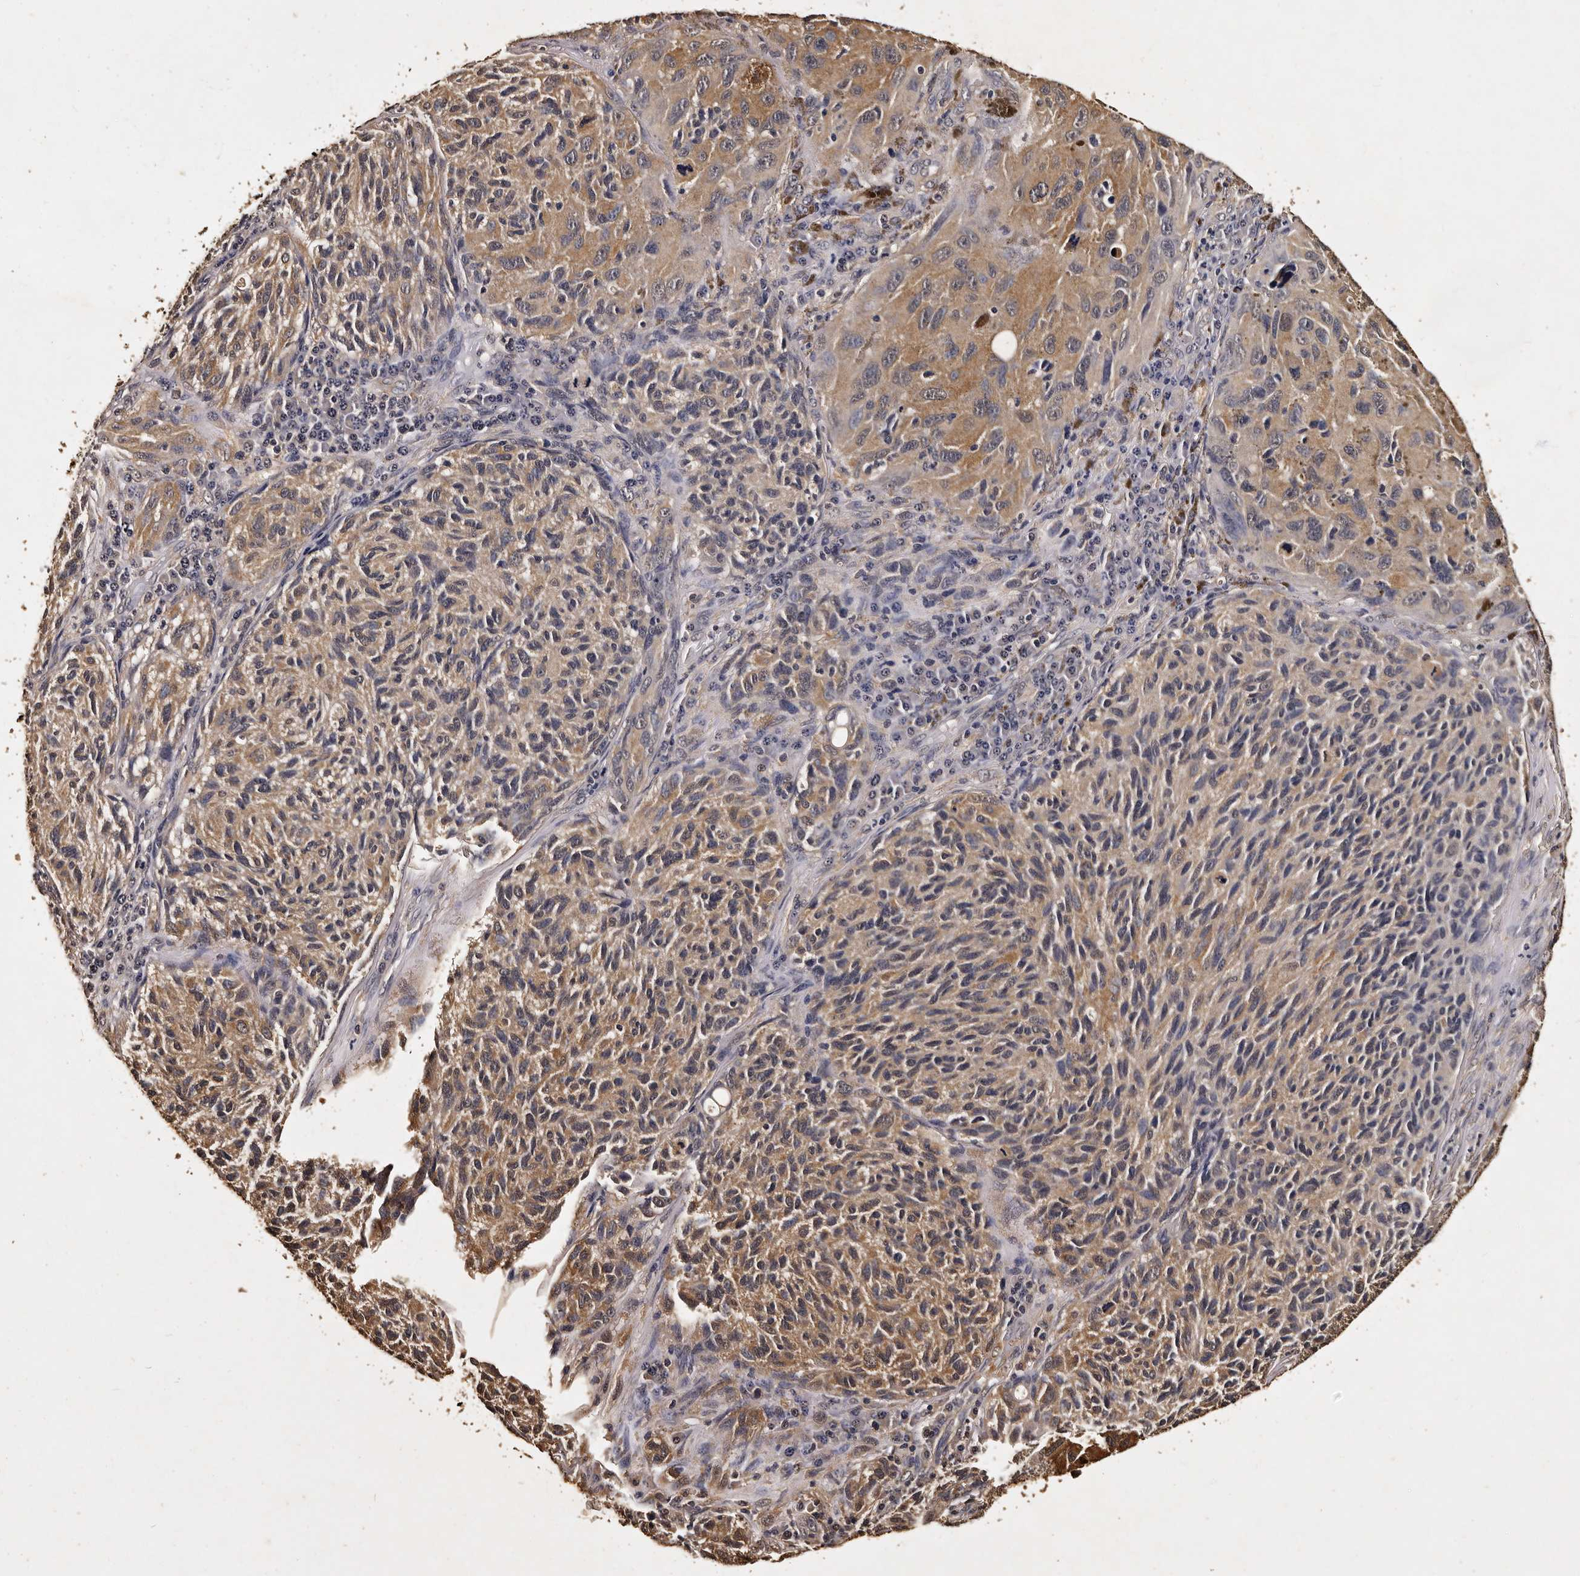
{"staining": {"intensity": "moderate", "quantity": ">75%", "location": "cytoplasmic/membranous"}, "tissue": "melanoma", "cell_type": "Tumor cells", "image_type": "cancer", "snomed": [{"axis": "morphology", "description": "Malignant melanoma, NOS"}, {"axis": "topography", "description": "Skin"}], "caption": "This image demonstrates melanoma stained with IHC to label a protein in brown. The cytoplasmic/membranous of tumor cells show moderate positivity for the protein. Nuclei are counter-stained blue.", "gene": "PARS2", "patient": {"sex": "female", "age": 73}}